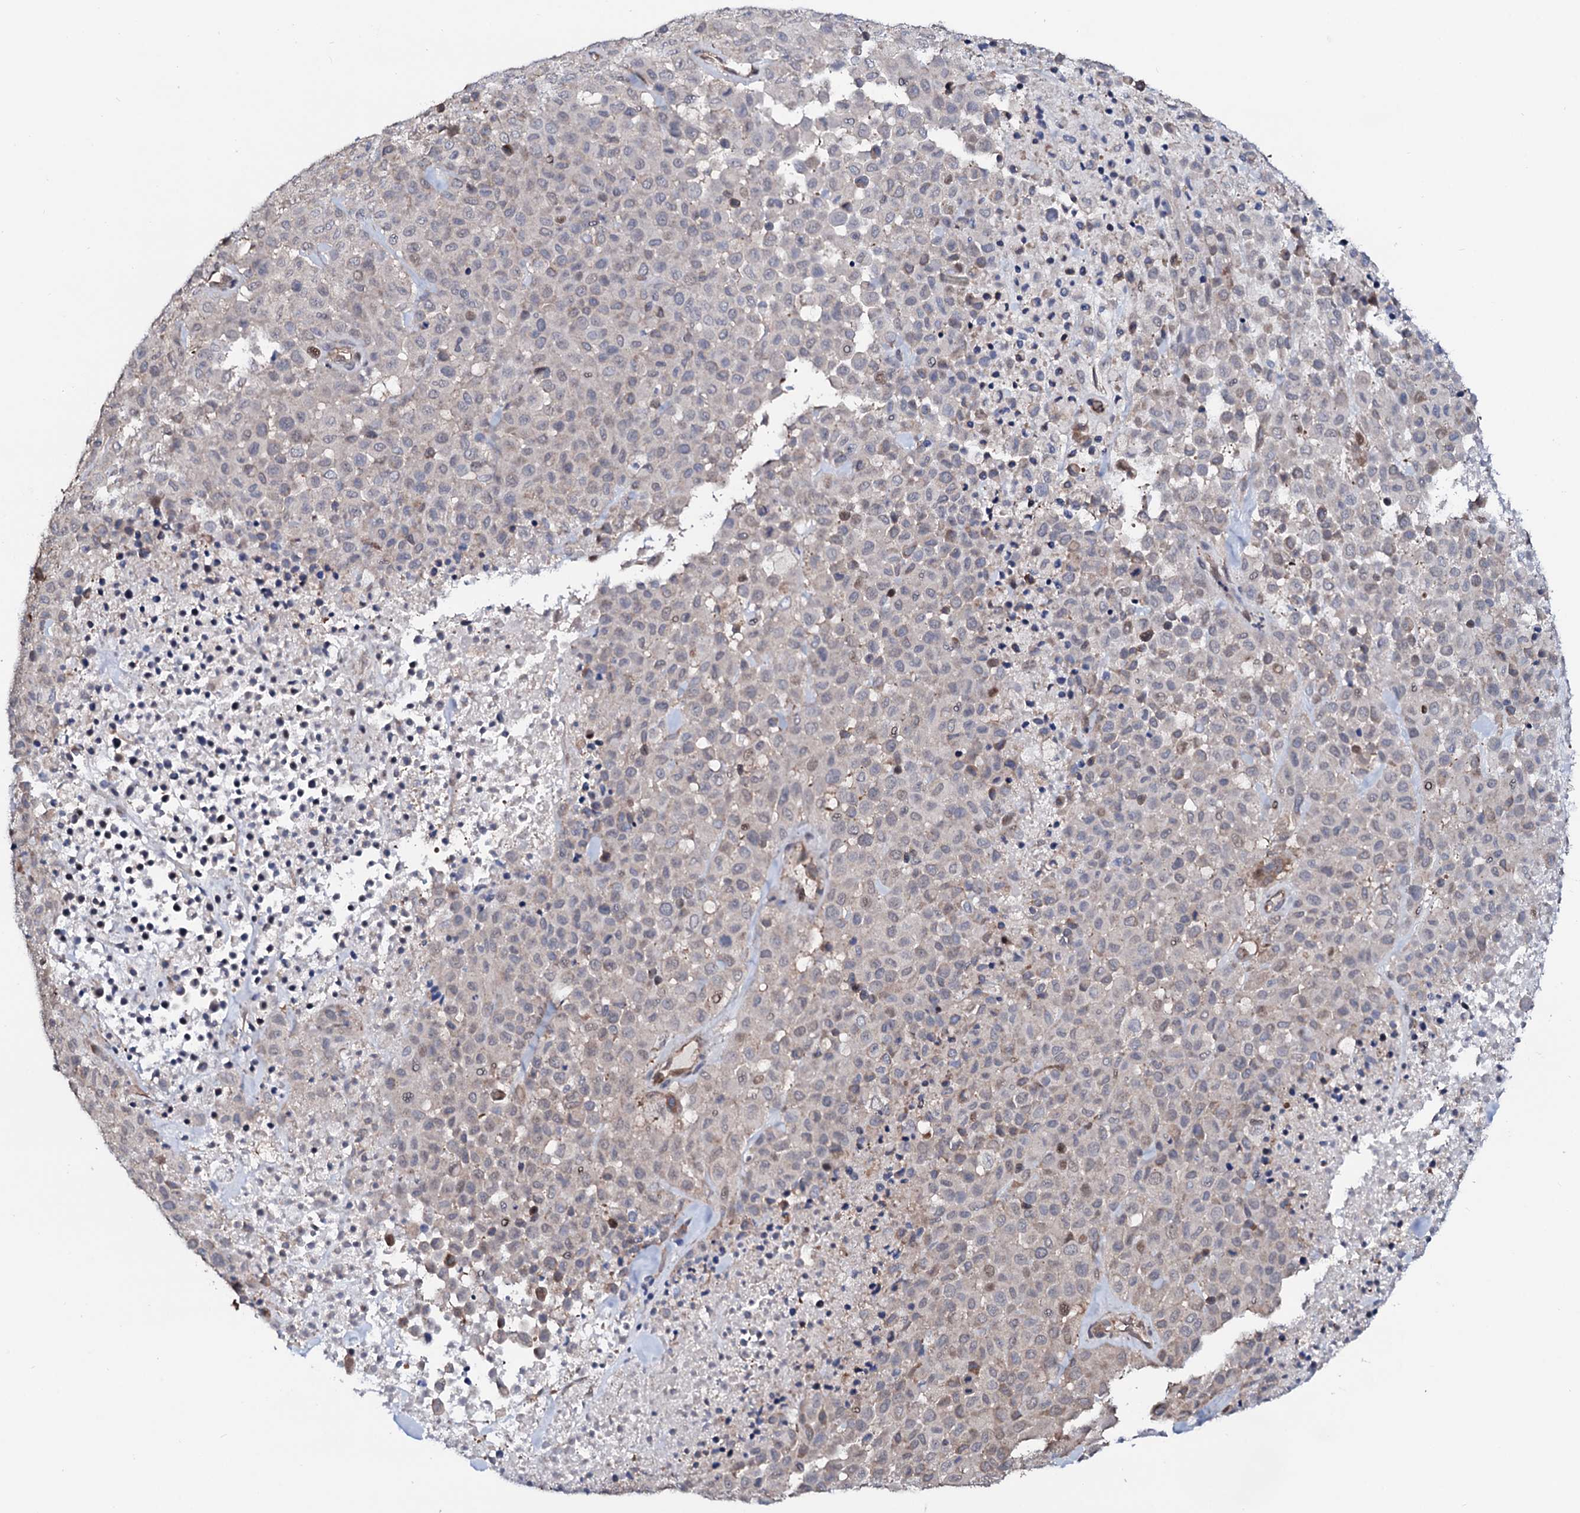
{"staining": {"intensity": "negative", "quantity": "none", "location": "none"}, "tissue": "melanoma", "cell_type": "Tumor cells", "image_type": "cancer", "snomed": [{"axis": "morphology", "description": "Malignant melanoma, Metastatic site"}, {"axis": "topography", "description": "Skin"}], "caption": "Micrograph shows no protein positivity in tumor cells of melanoma tissue.", "gene": "COG6", "patient": {"sex": "female", "age": 81}}